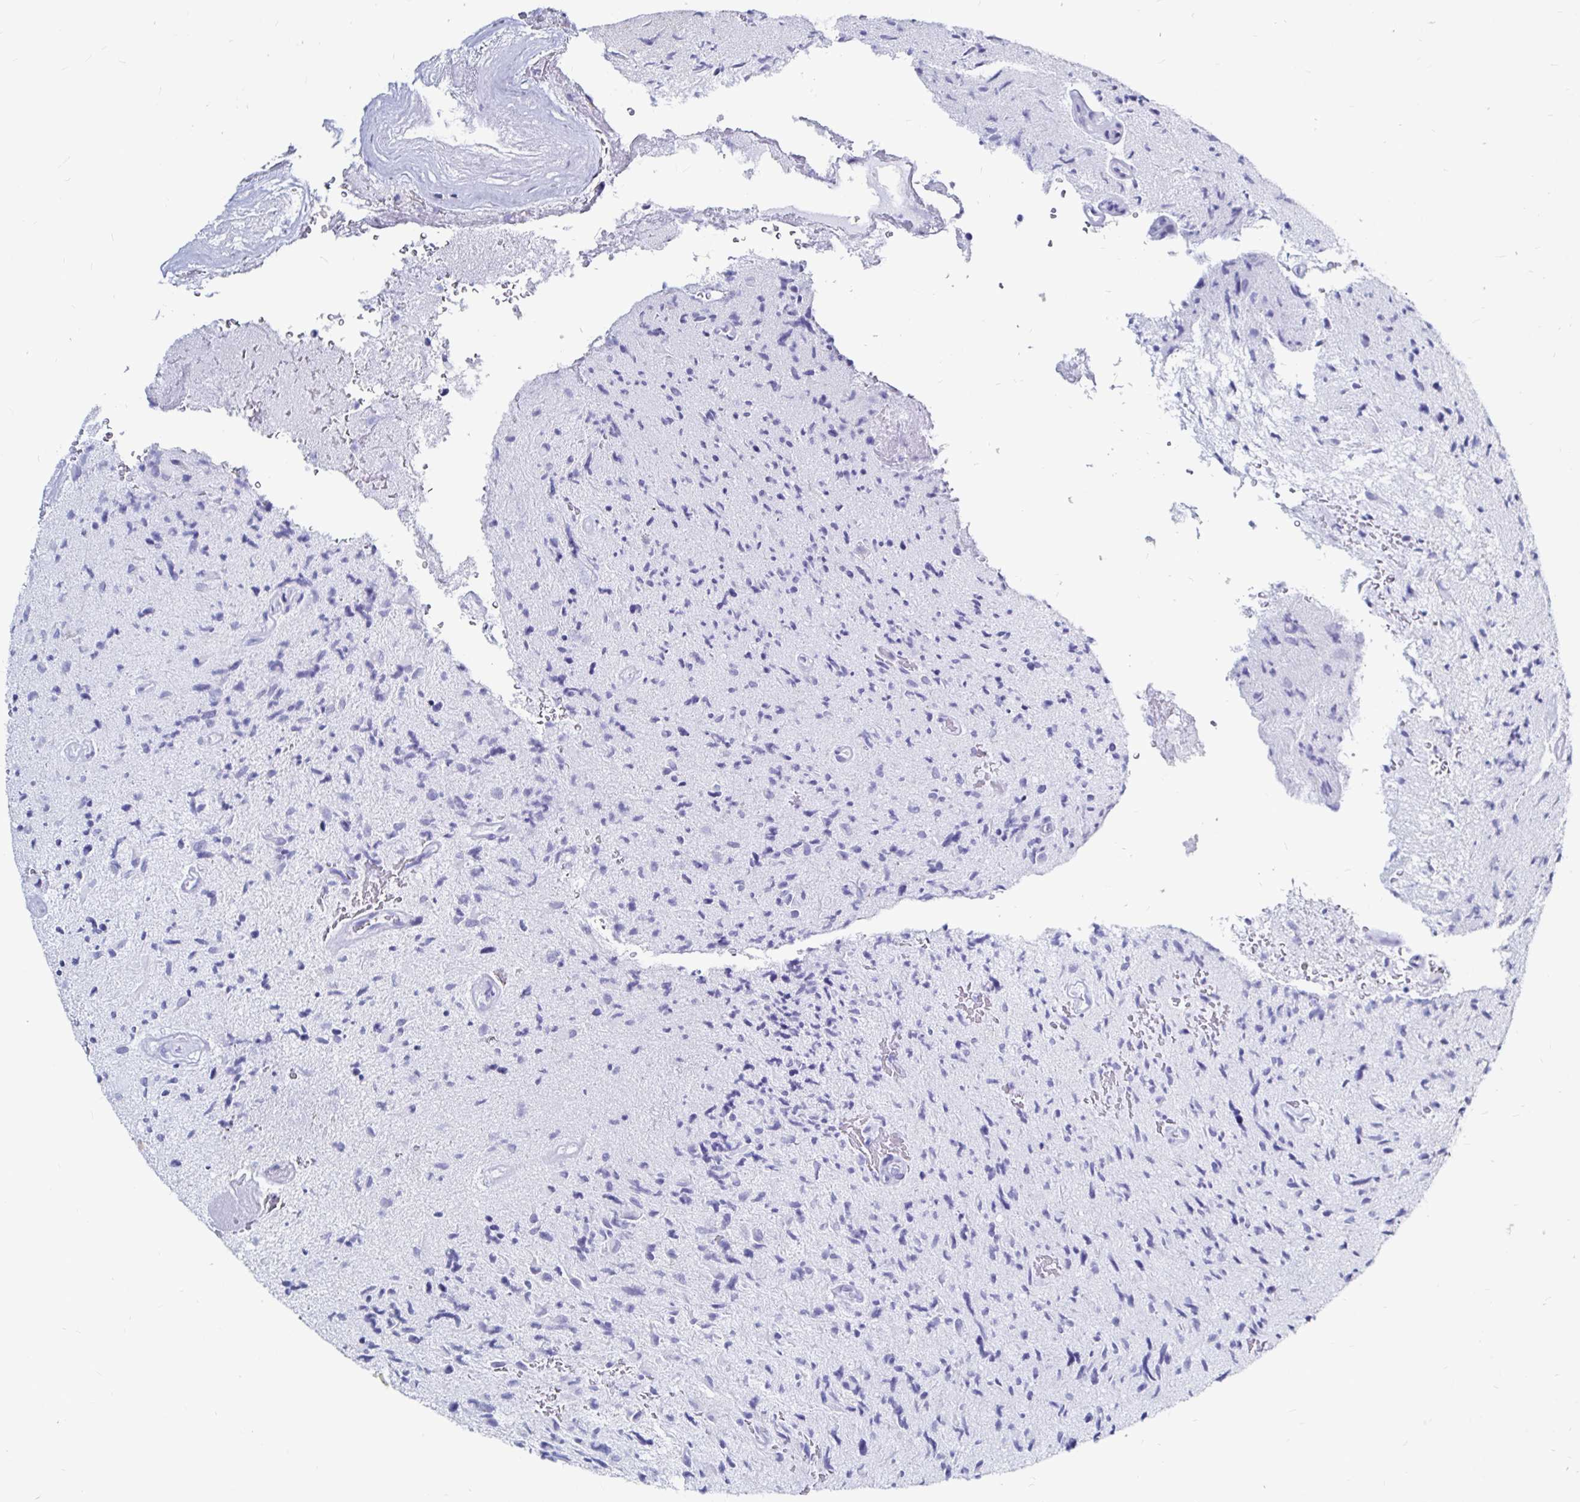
{"staining": {"intensity": "negative", "quantity": "none", "location": "none"}, "tissue": "glioma", "cell_type": "Tumor cells", "image_type": "cancer", "snomed": [{"axis": "morphology", "description": "Glioma, malignant, High grade"}, {"axis": "topography", "description": "Brain"}], "caption": "Immunohistochemical staining of human malignant glioma (high-grade) displays no significant expression in tumor cells.", "gene": "LUZP4", "patient": {"sex": "male", "age": 54}}